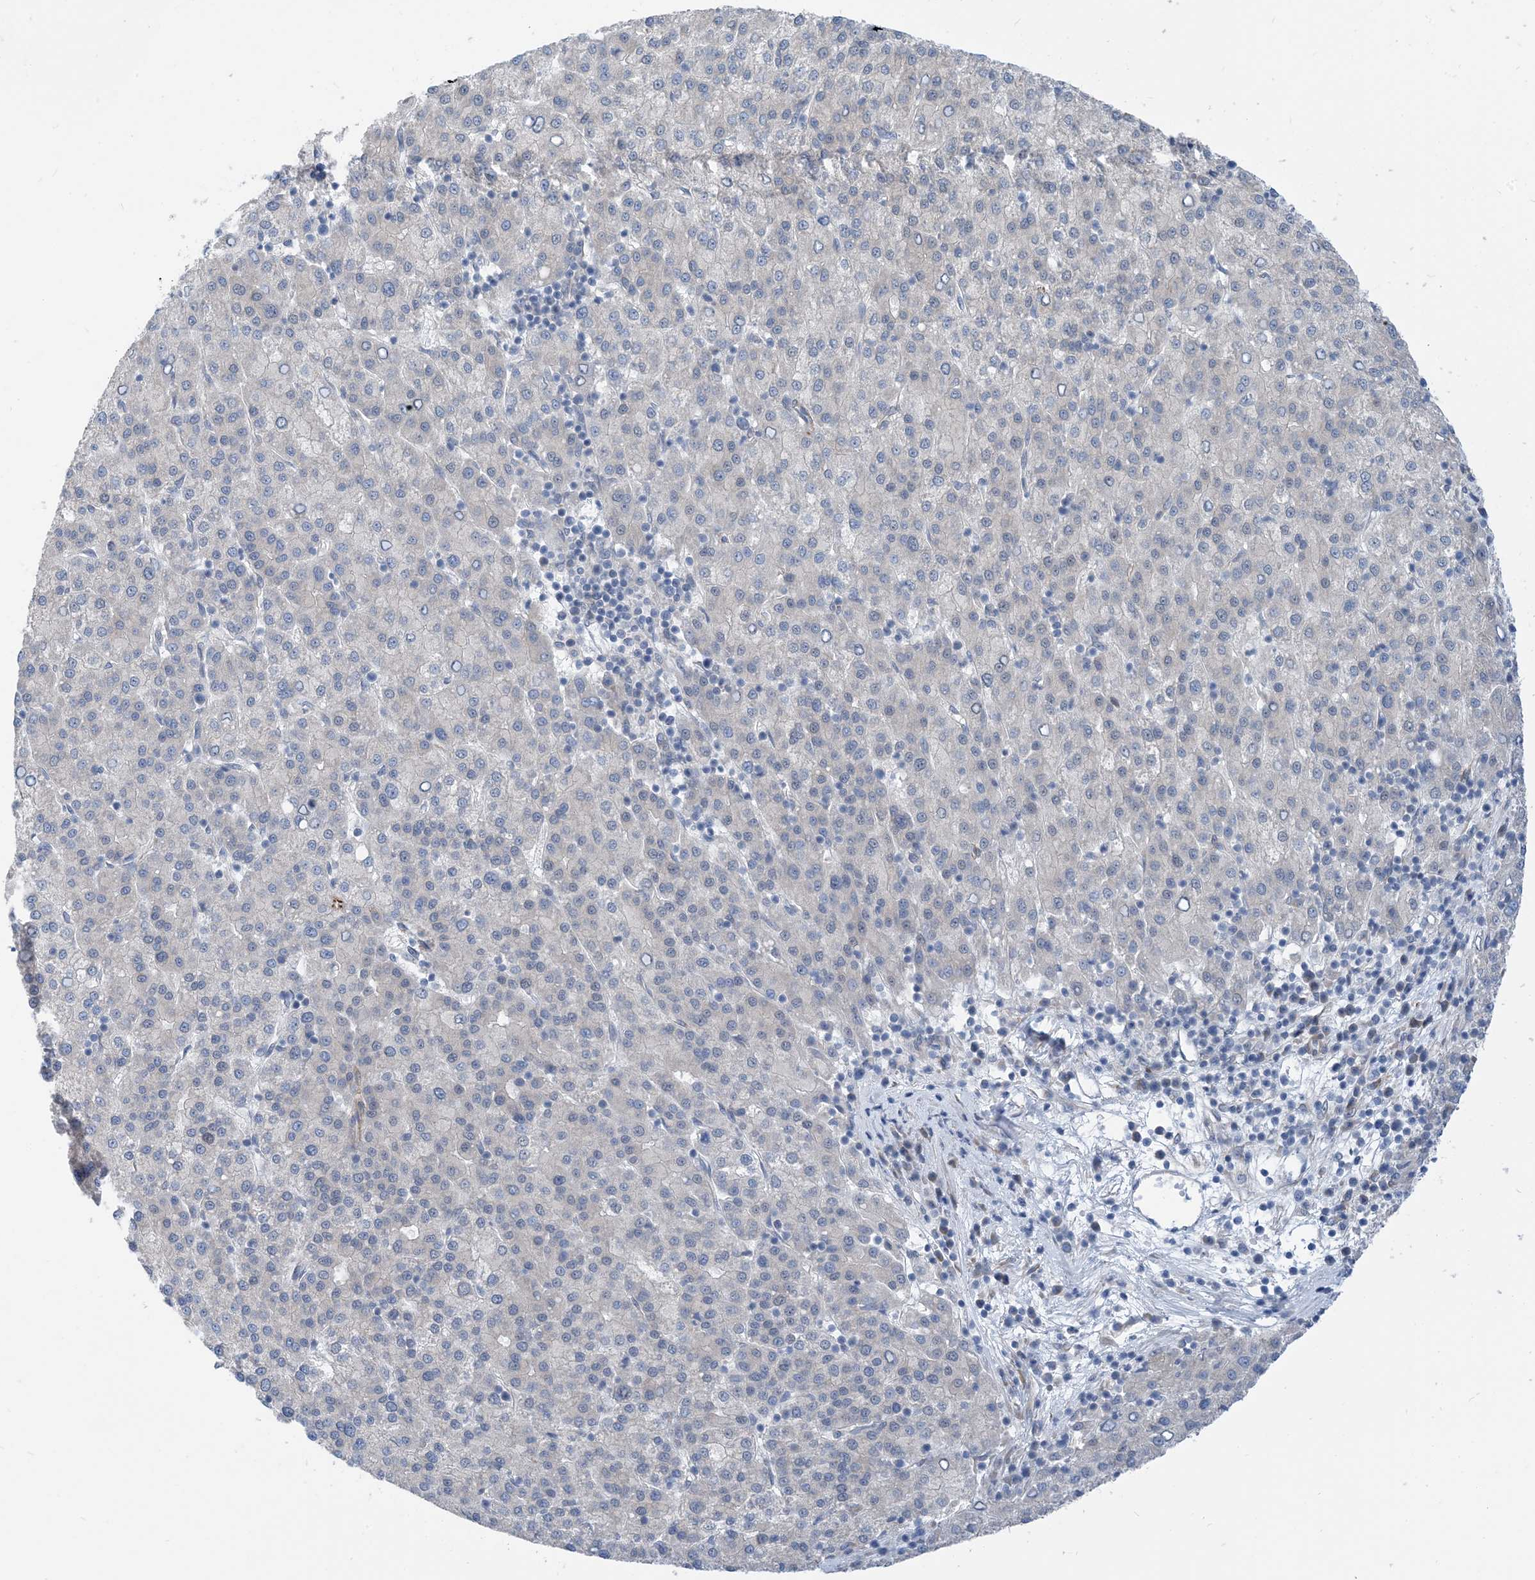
{"staining": {"intensity": "negative", "quantity": "none", "location": "none"}, "tissue": "liver cancer", "cell_type": "Tumor cells", "image_type": "cancer", "snomed": [{"axis": "morphology", "description": "Carcinoma, Hepatocellular, NOS"}, {"axis": "topography", "description": "Liver"}], "caption": "IHC of human liver cancer (hepatocellular carcinoma) displays no expression in tumor cells. (DAB (3,3'-diaminobenzidine) immunohistochemistry visualized using brightfield microscopy, high magnification).", "gene": "PLEKHA3", "patient": {"sex": "female", "age": 58}}